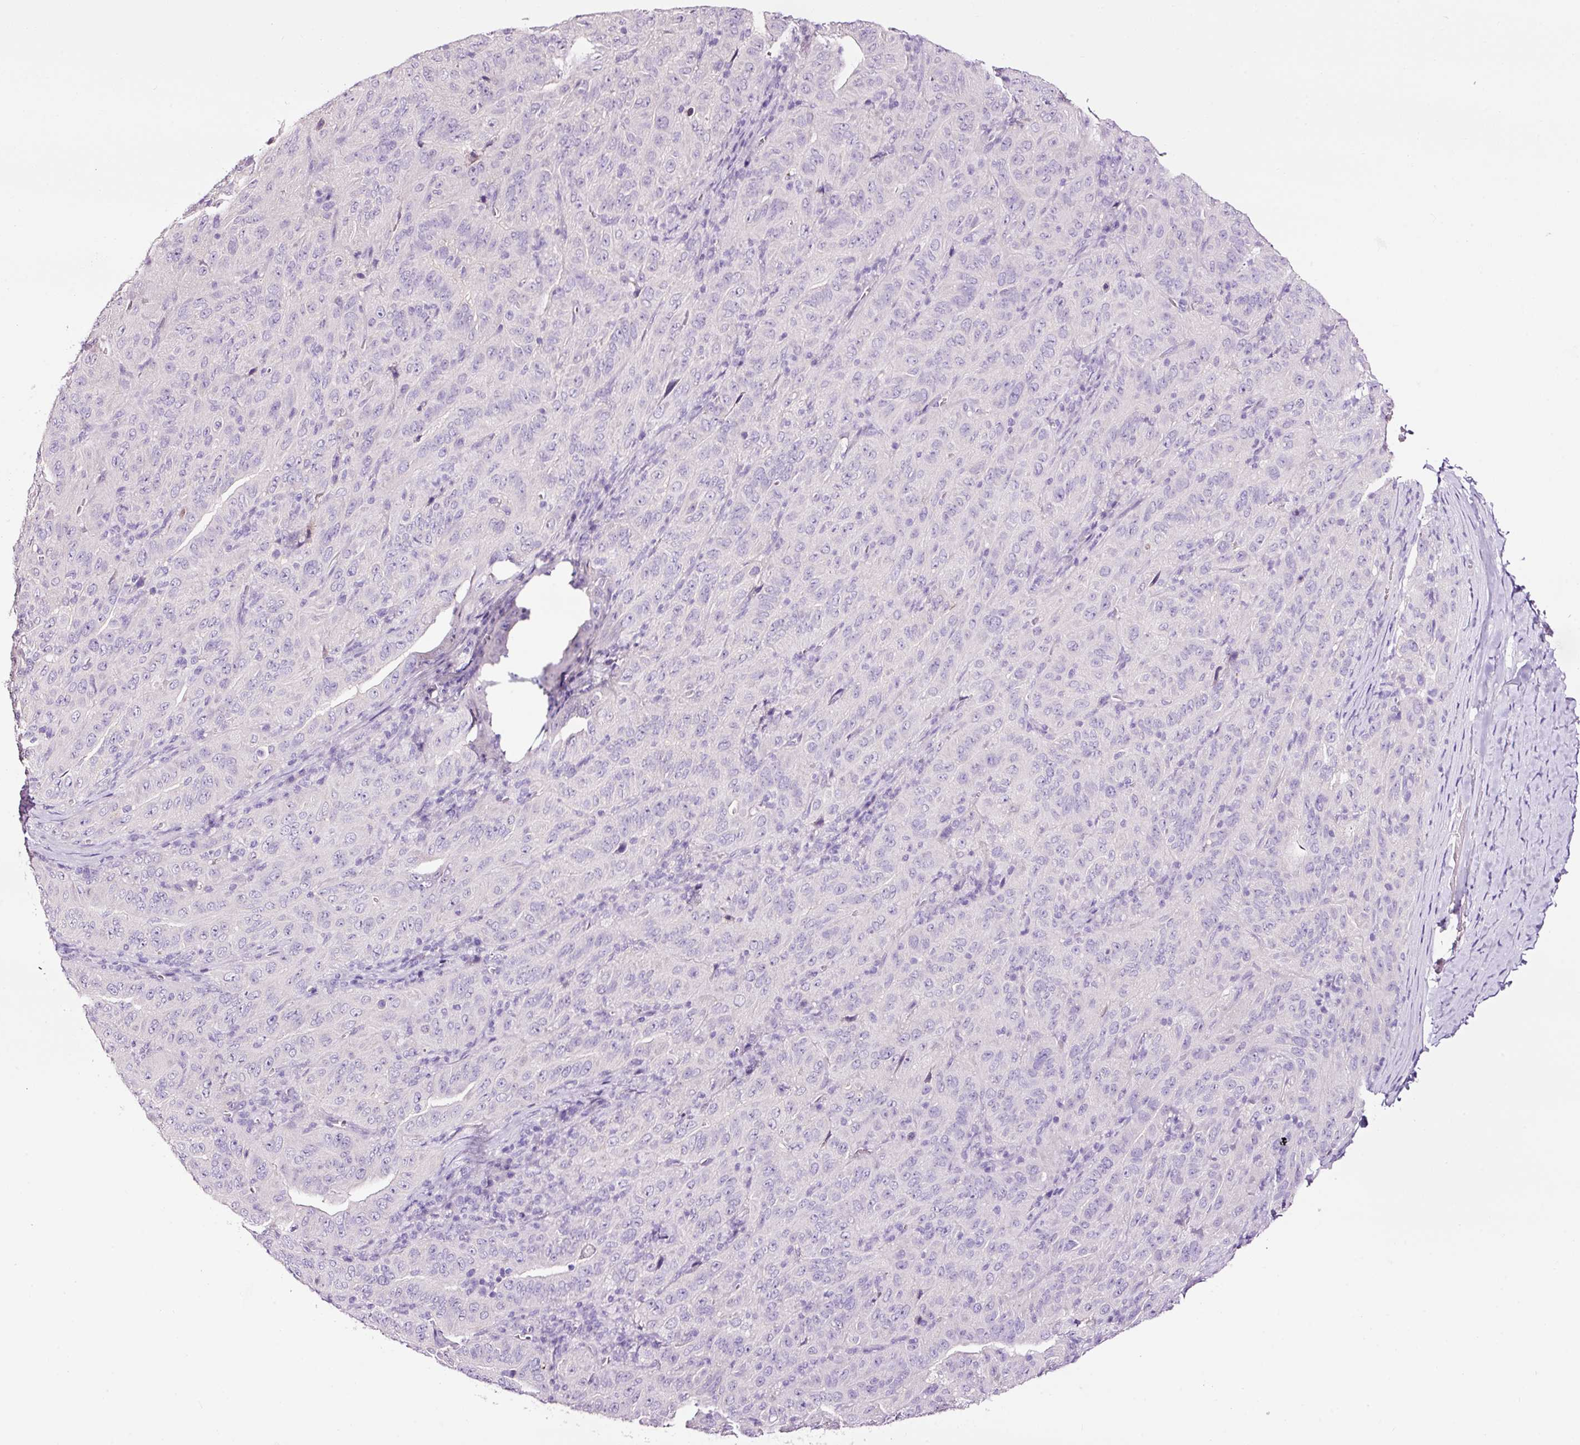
{"staining": {"intensity": "negative", "quantity": "none", "location": "none"}, "tissue": "pancreatic cancer", "cell_type": "Tumor cells", "image_type": "cancer", "snomed": [{"axis": "morphology", "description": "Adenocarcinoma, NOS"}, {"axis": "topography", "description": "Pancreas"}], "caption": "The IHC micrograph has no significant positivity in tumor cells of pancreatic adenocarcinoma tissue.", "gene": "PAM", "patient": {"sex": "male", "age": 63}}